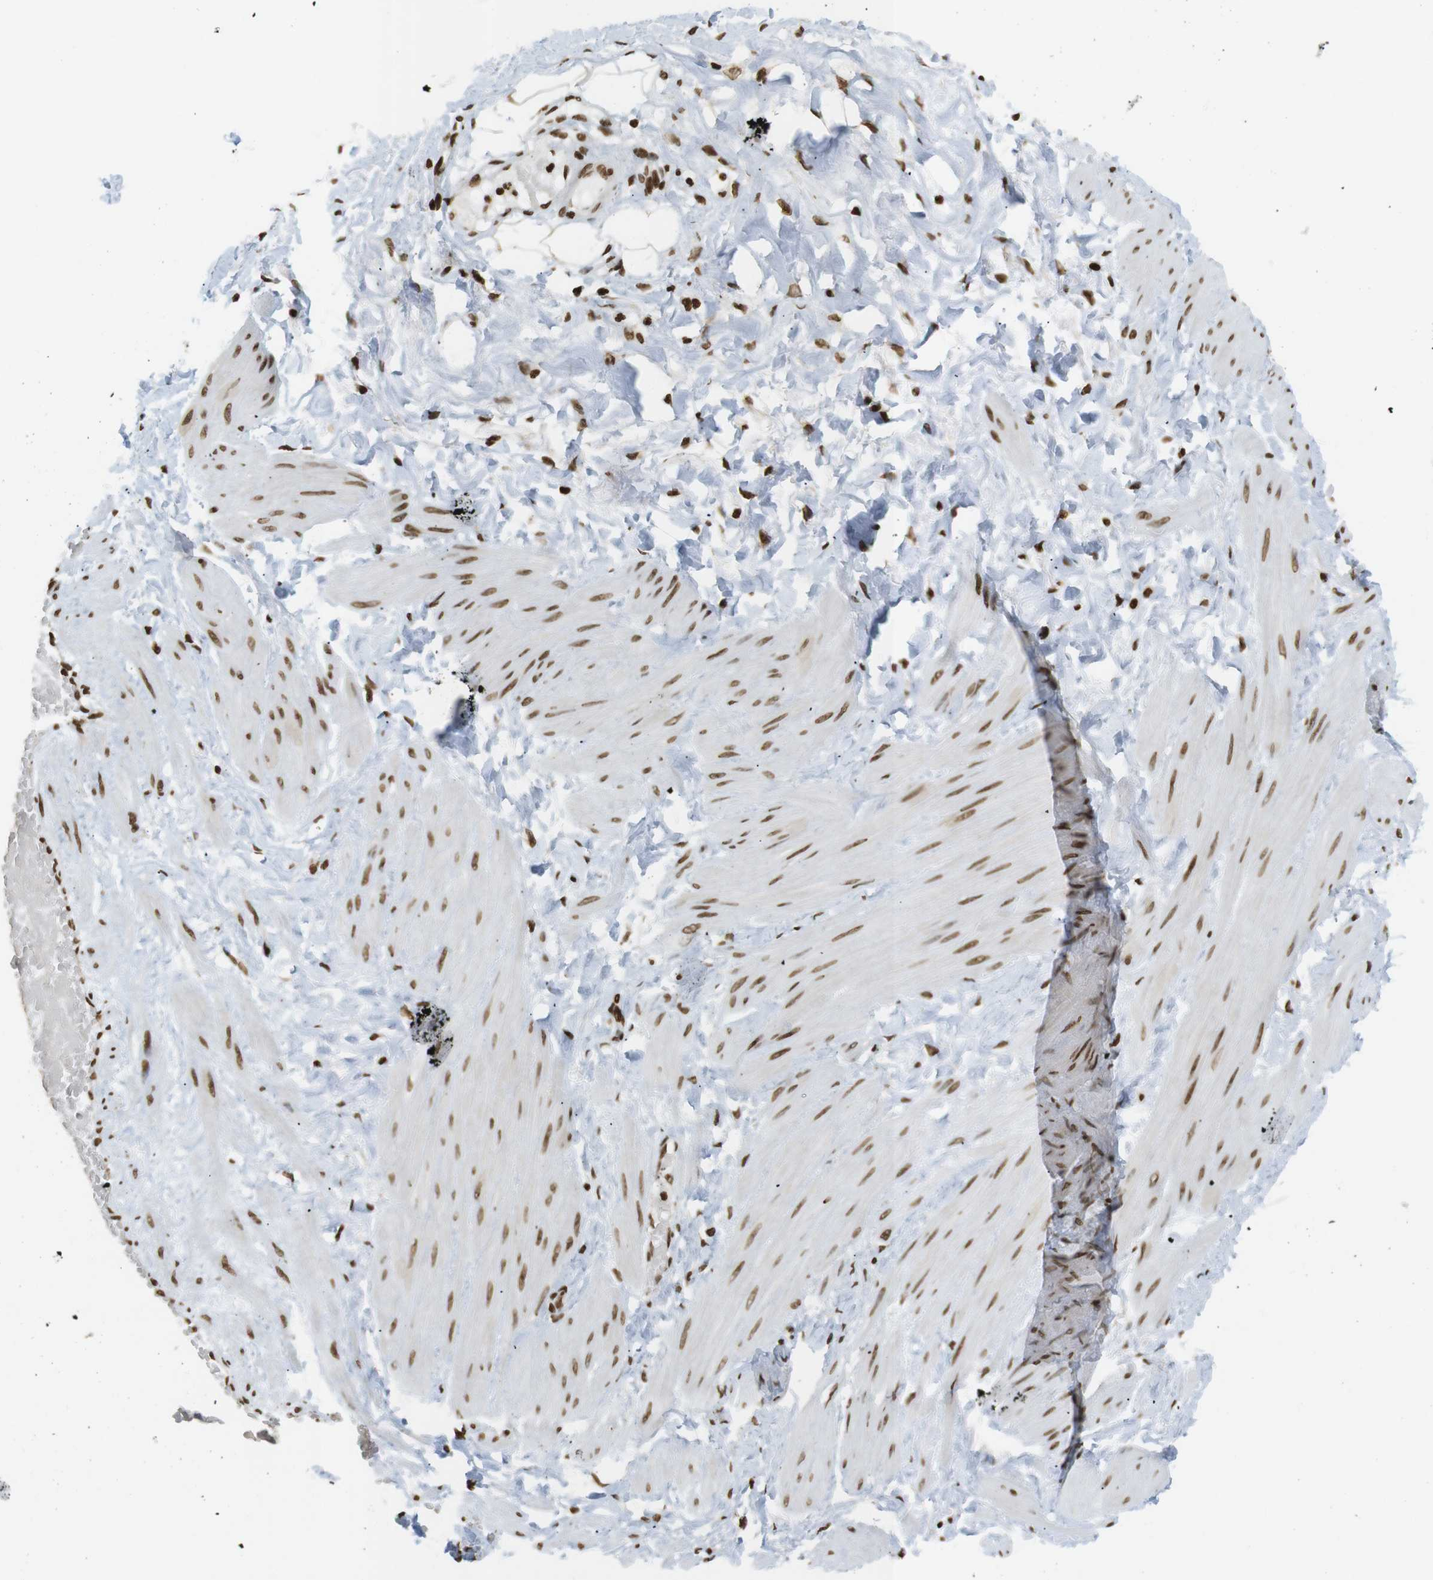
{"staining": {"intensity": "strong", "quantity": ">75%", "location": "nuclear"}, "tissue": "adipose tissue", "cell_type": "Adipocytes", "image_type": "normal", "snomed": [{"axis": "morphology", "description": "Normal tissue, NOS"}, {"axis": "topography", "description": "Soft tissue"}, {"axis": "topography", "description": "Vascular tissue"}], "caption": "The immunohistochemical stain shows strong nuclear expression in adipocytes of normal adipose tissue. Ihc stains the protein of interest in brown and the nuclei are stained blue.", "gene": "RUVBL2", "patient": {"sex": "female", "age": 35}}